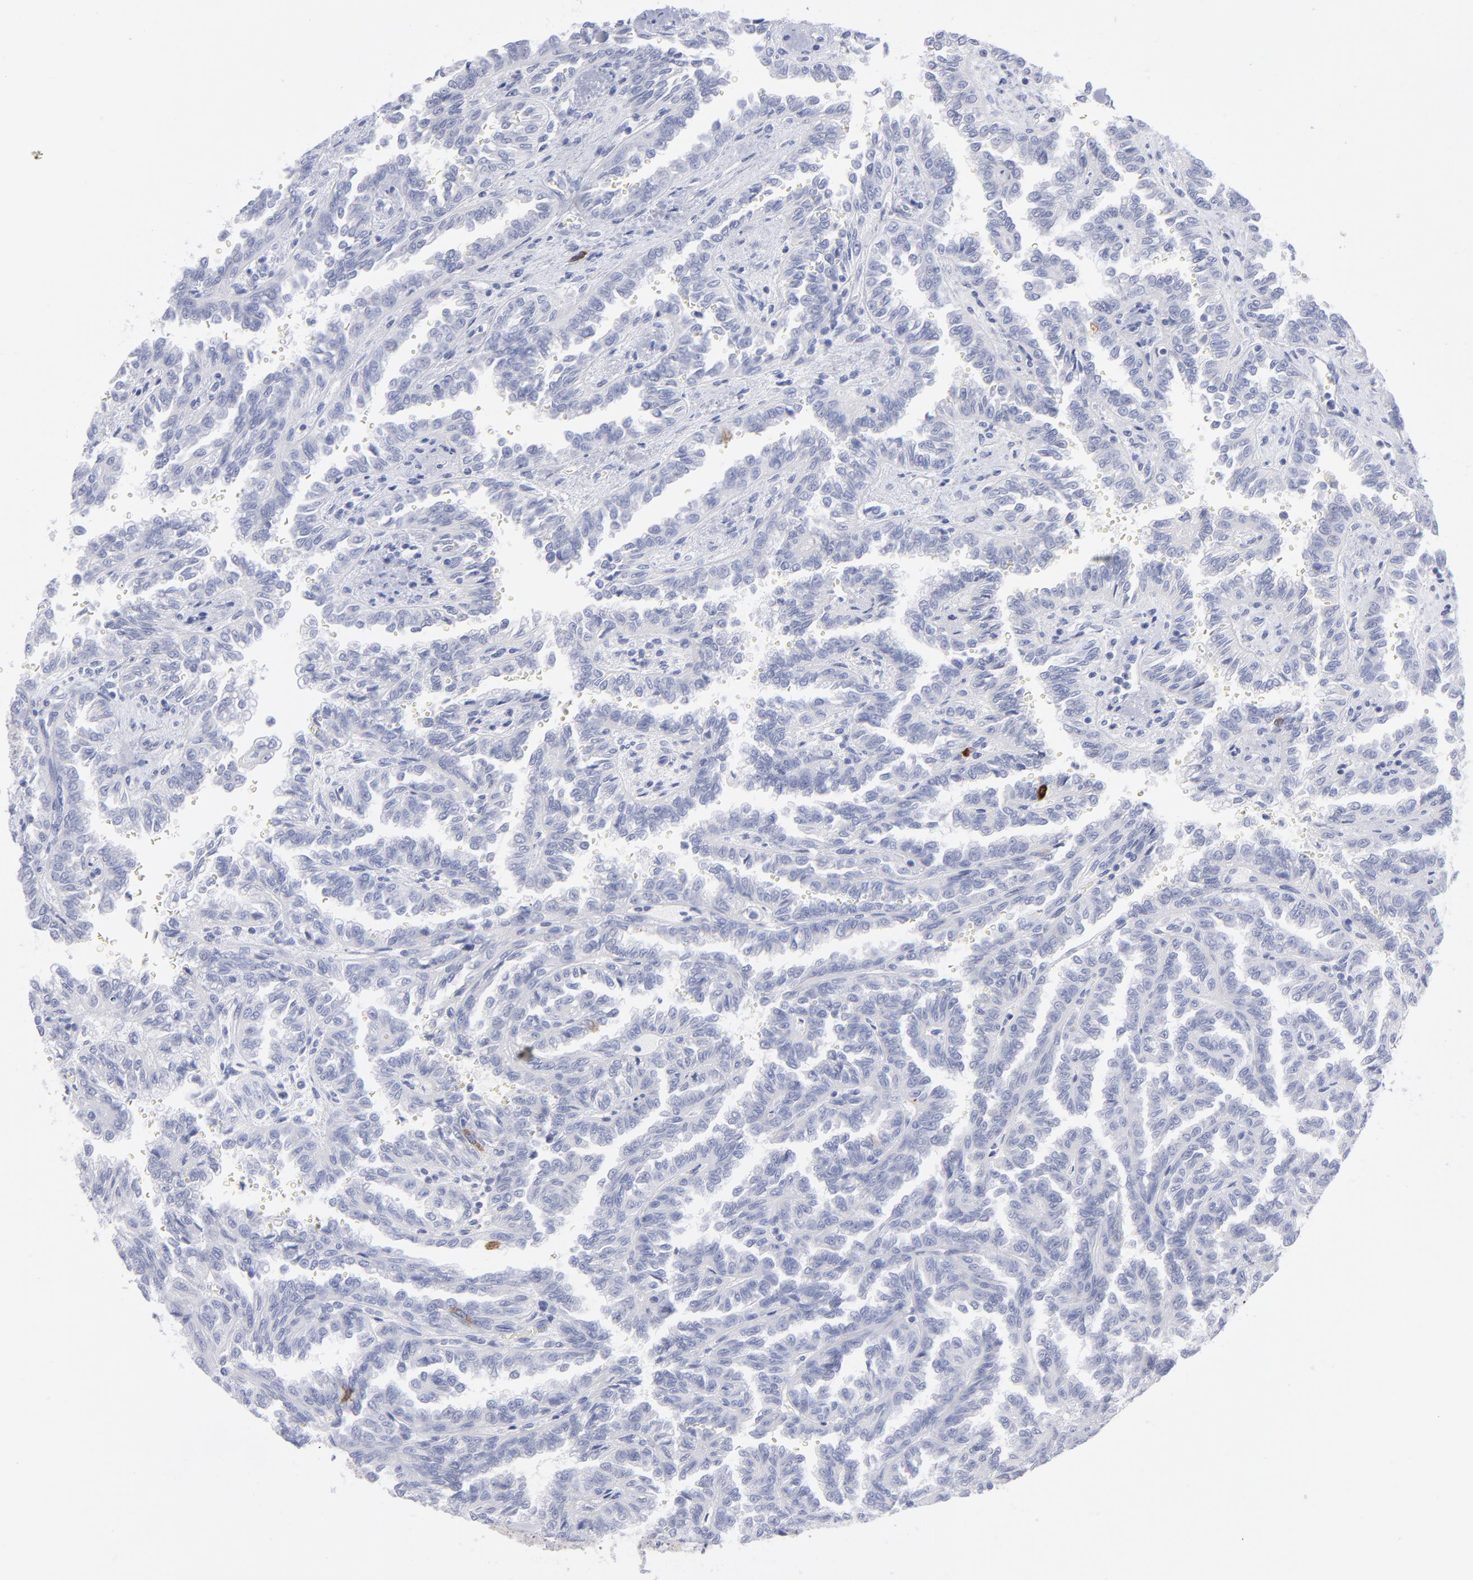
{"staining": {"intensity": "strong", "quantity": "<25%", "location": "cytoplasmic/membranous"}, "tissue": "renal cancer", "cell_type": "Tumor cells", "image_type": "cancer", "snomed": [{"axis": "morphology", "description": "Inflammation, NOS"}, {"axis": "morphology", "description": "Adenocarcinoma, NOS"}, {"axis": "topography", "description": "Kidney"}], "caption": "Renal cancer stained with a protein marker displays strong staining in tumor cells.", "gene": "CCNB1", "patient": {"sex": "male", "age": 68}}